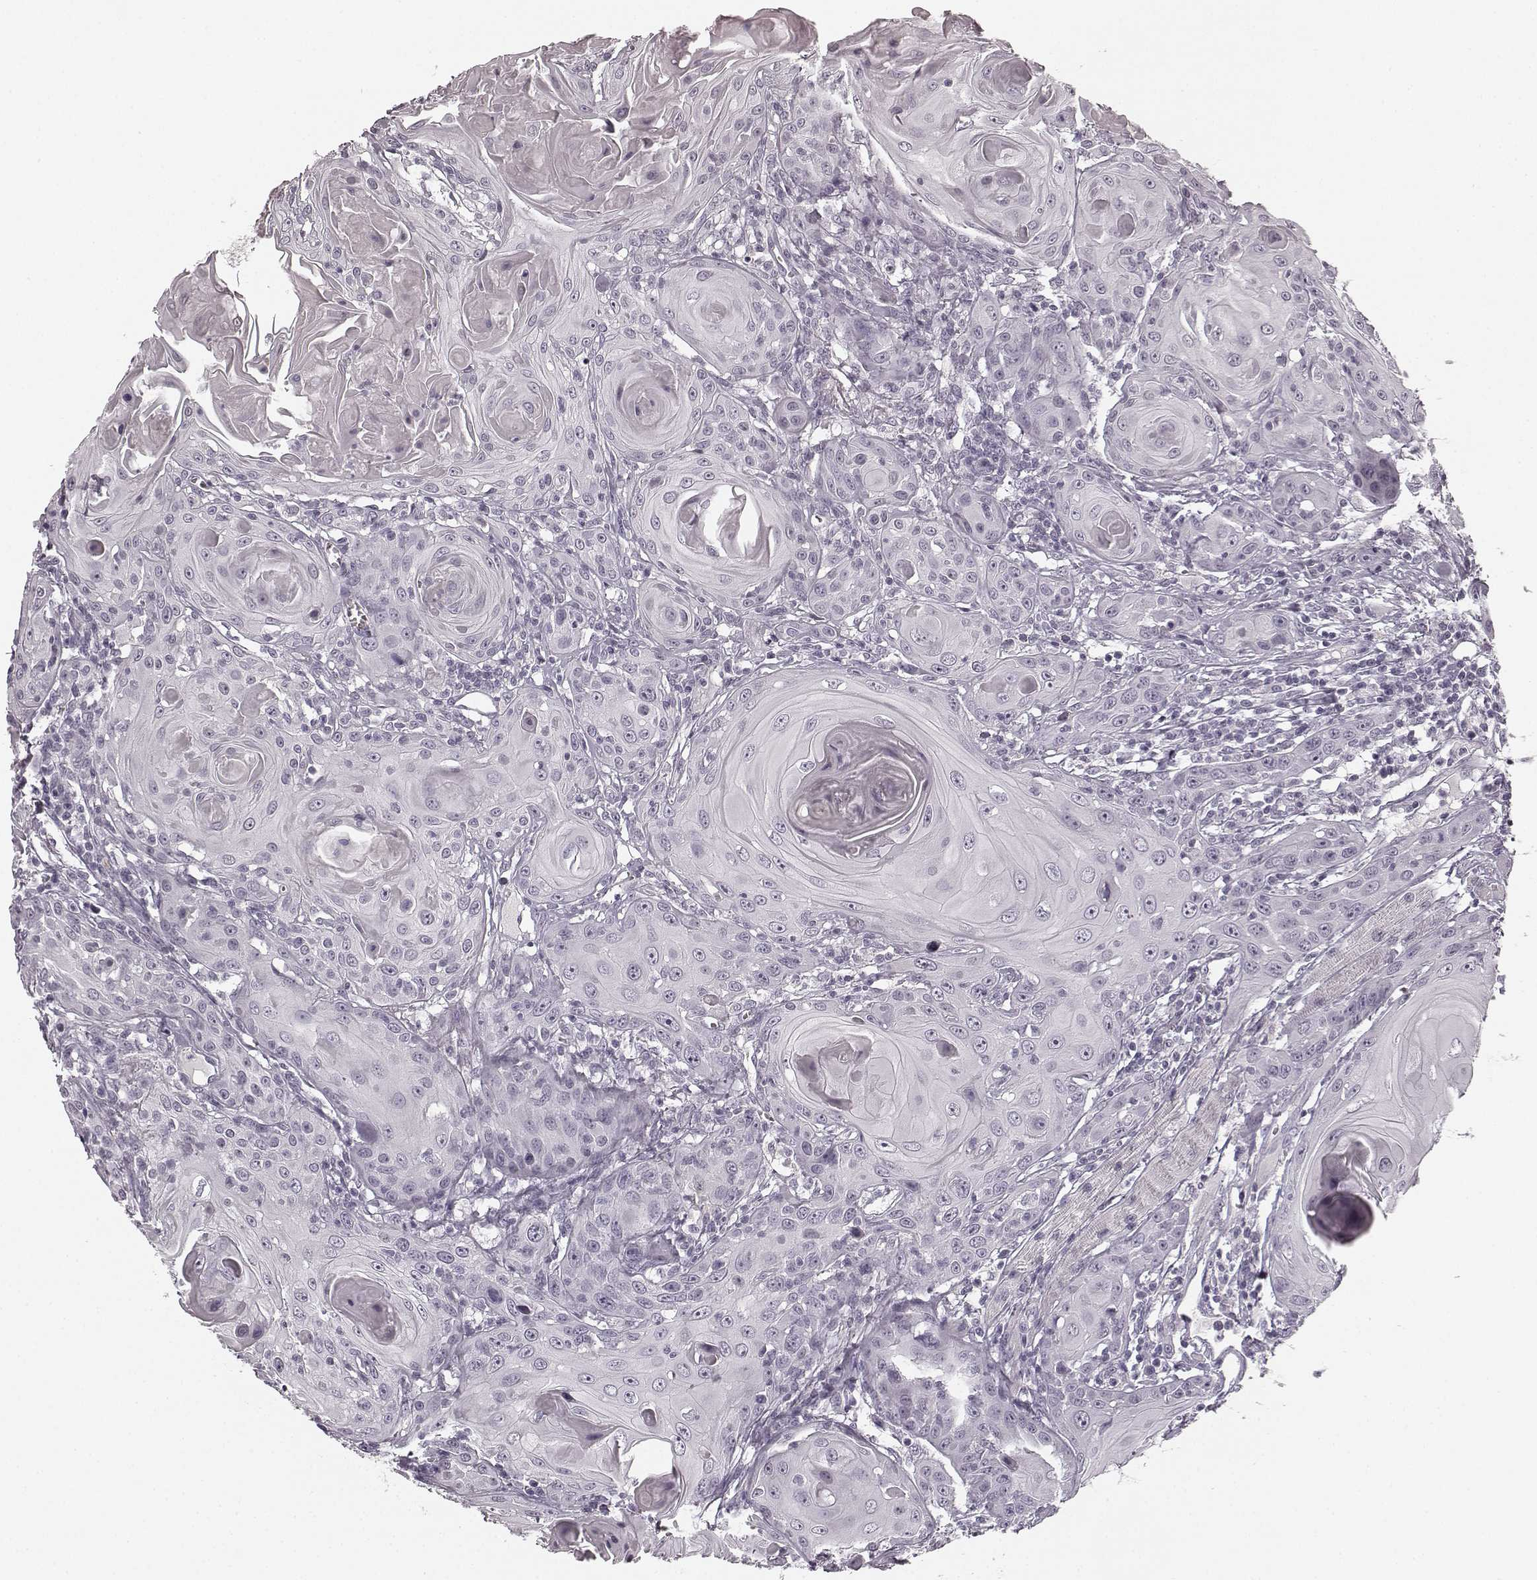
{"staining": {"intensity": "negative", "quantity": "none", "location": "none"}, "tissue": "head and neck cancer", "cell_type": "Tumor cells", "image_type": "cancer", "snomed": [{"axis": "morphology", "description": "Squamous cell carcinoma, NOS"}, {"axis": "topography", "description": "Head-Neck"}], "caption": "This is a histopathology image of immunohistochemistry staining of head and neck cancer, which shows no expression in tumor cells.", "gene": "TMPRSS15", "patient": {"sex": "female", "age": 80}}